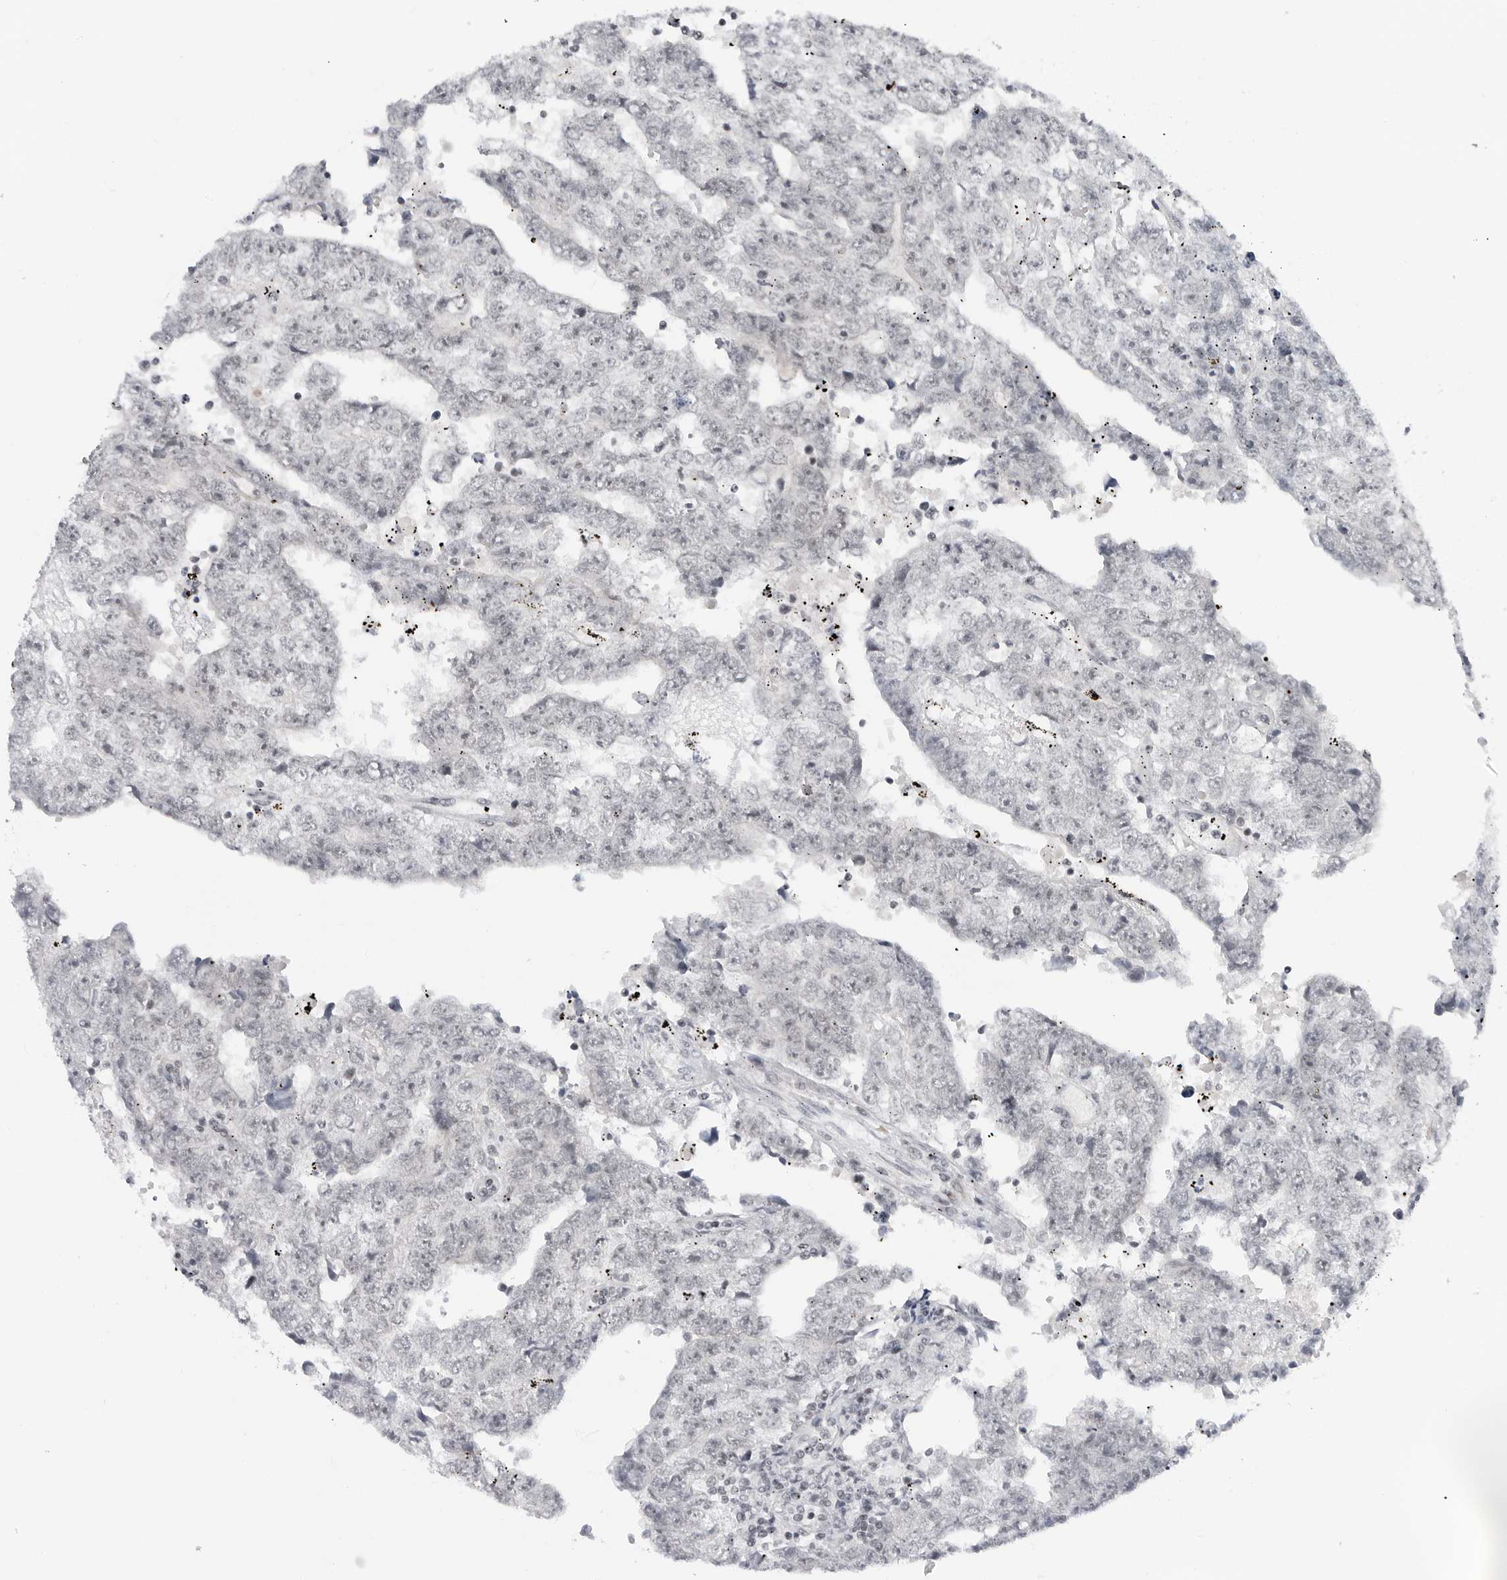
{"staining": {"intensity": "negative", "quantity": "none", "location": "none"}, "tissue": "testis cancer", "cell_type": "Tumor cells", "image_type": "cancer", "snomed": [{"axis": "morphology", "description": "Carcinoma, Embryonal, NOS"}, {"axis": "topography", "description": "Testis"}], "caption": "Immunohistochemistry histopathology image of human testis embryonal carcinoma stained for a protein (brown), which reveals no positivity in tumor cells.", "gene": "TRIM66", "patient": {"sex": "male", "age": 25}}